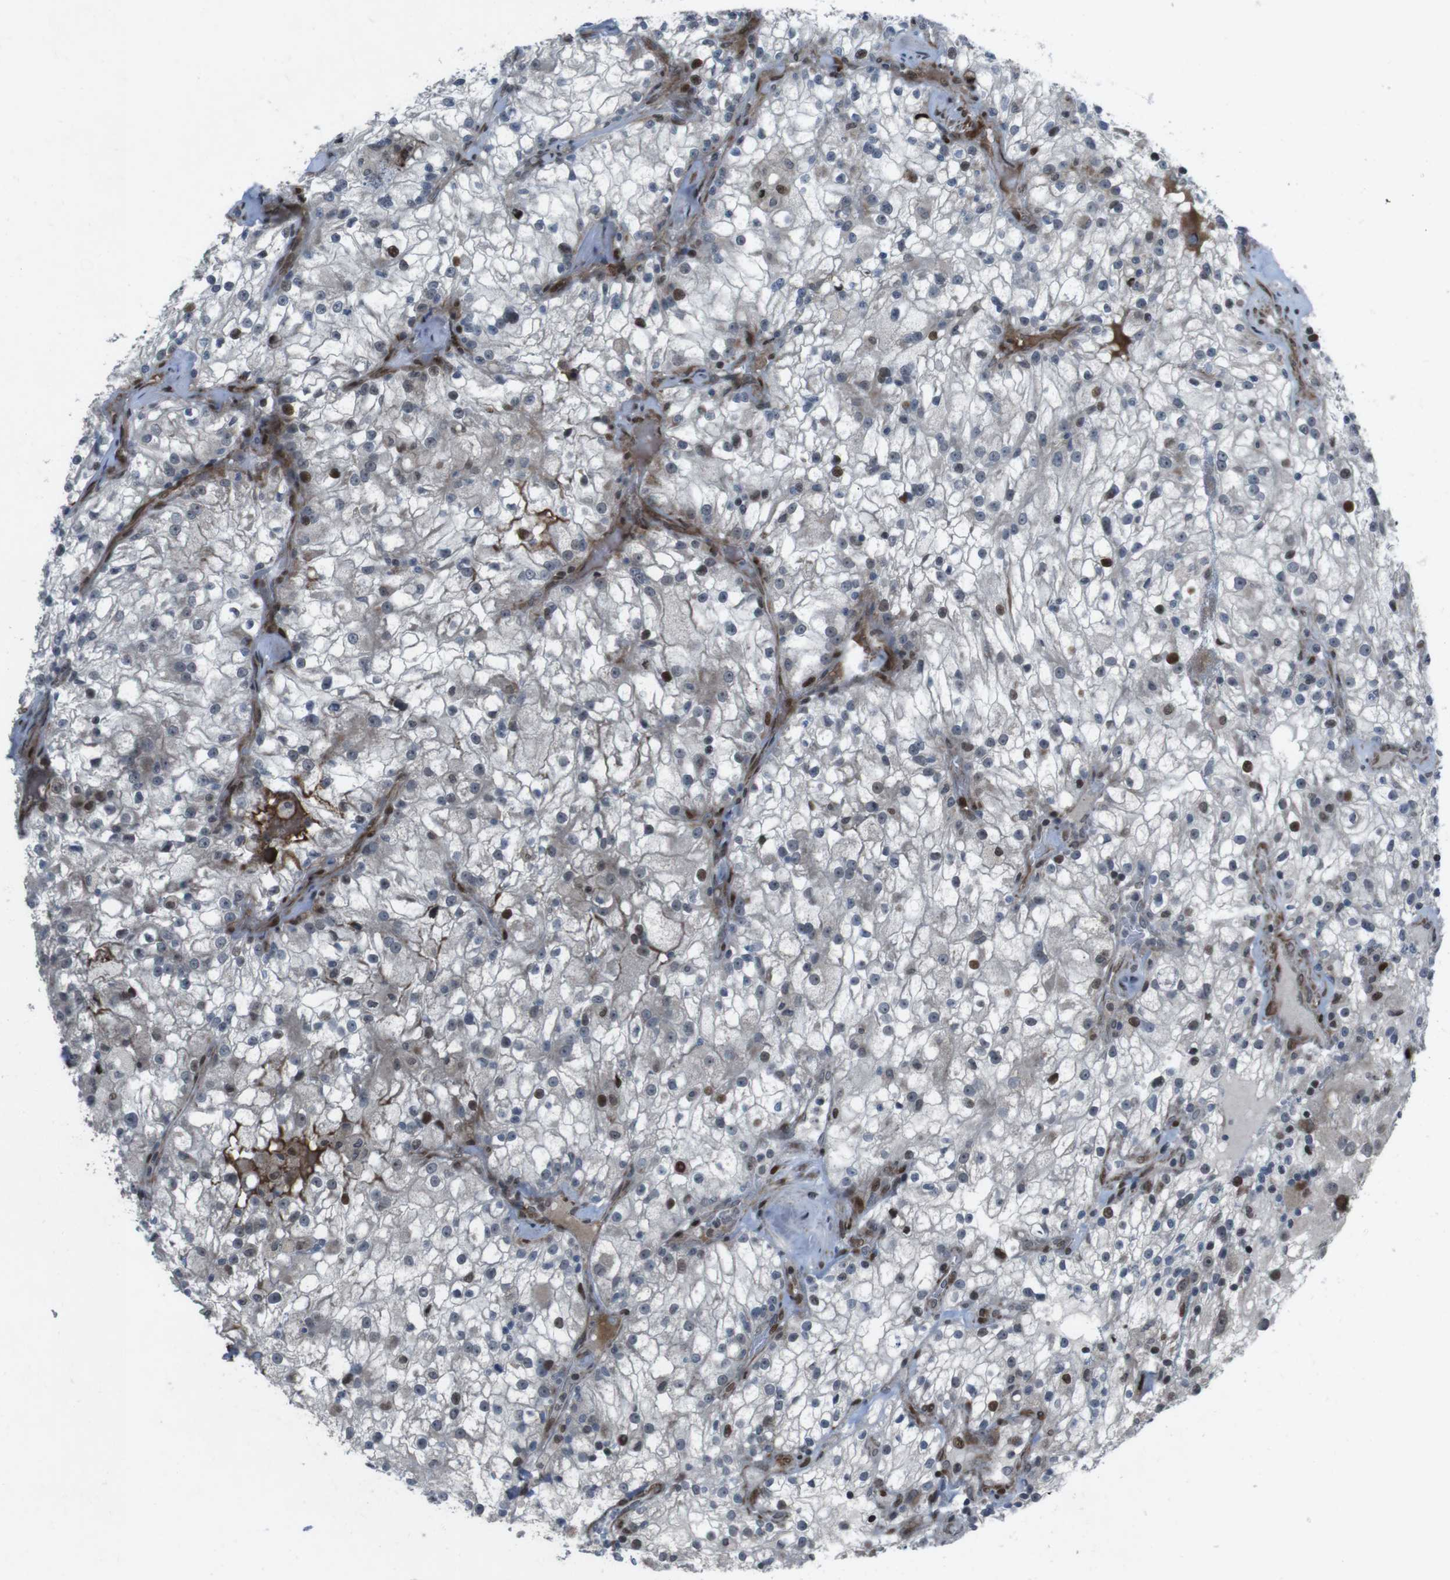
{"staining": {"intensity": "moderate", "quantity": "<25%", "location": "nuclear"}, "tissue": "renal cancer", "cell_type": "Tumor cells", "image_type": "cancer", "snomed": [{"axis": "morphology", "description": "Adenocarcinoma, NOS"}, {"axis": "topography", "description": "Kidney"}], "caption": "A low amount of moderate nuclear expression is appreciated in about <25% of tumor cells in adenocarcinoma (renal) tissue. The staining was performed using DAB (3,3'-diaminobenzidine) to visualize the protein expression in brown, while the nuclei were stained in blue with hematoxylin (Magnification: 20x).", "gene": "PBRM1", "patient": {"sex": "female", "age": 52}}